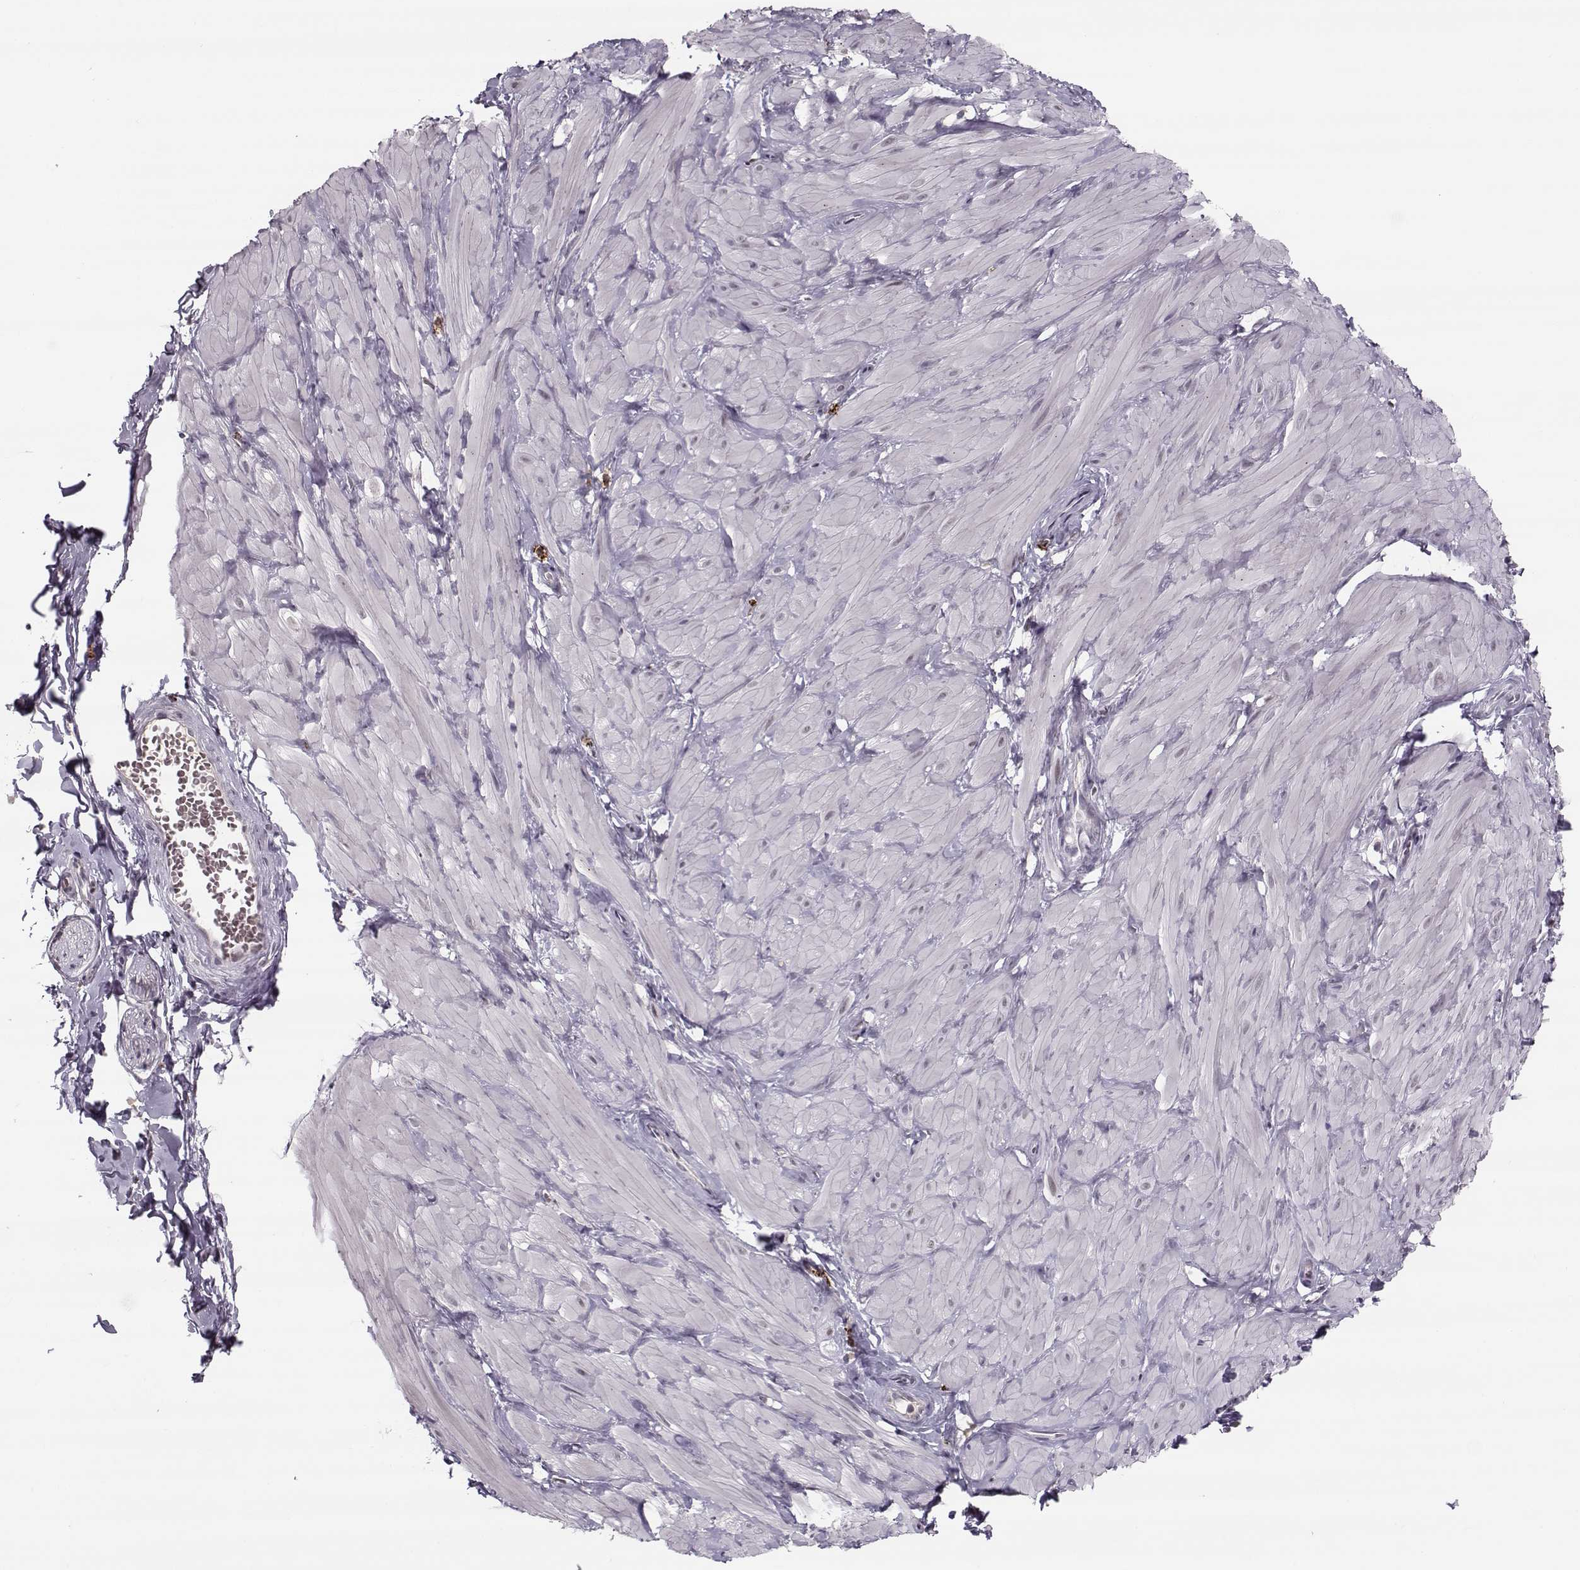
{"staining": {"intensity": "negative", "quantity": "none", "location": "none"}, "tissue": "adipose tissue", "cell_type": "Adipocytes", "image_type": "normal", "snomed": [{"axis": "morphology", "description": "Normal tissue, NOS"}, {"axis": "topography", "description": "Smooth muscle"}, {"axis": "topography", "description": "Peripheral nerve tissue"}], "caption": "Immunohistochemistry photomicrograph of benign human adipose tissue stained for a protein (brown), which reveals no positivity in adipocytes.", "gene": "DNAI3", "patient": {"sex": "male", "age": 22}}